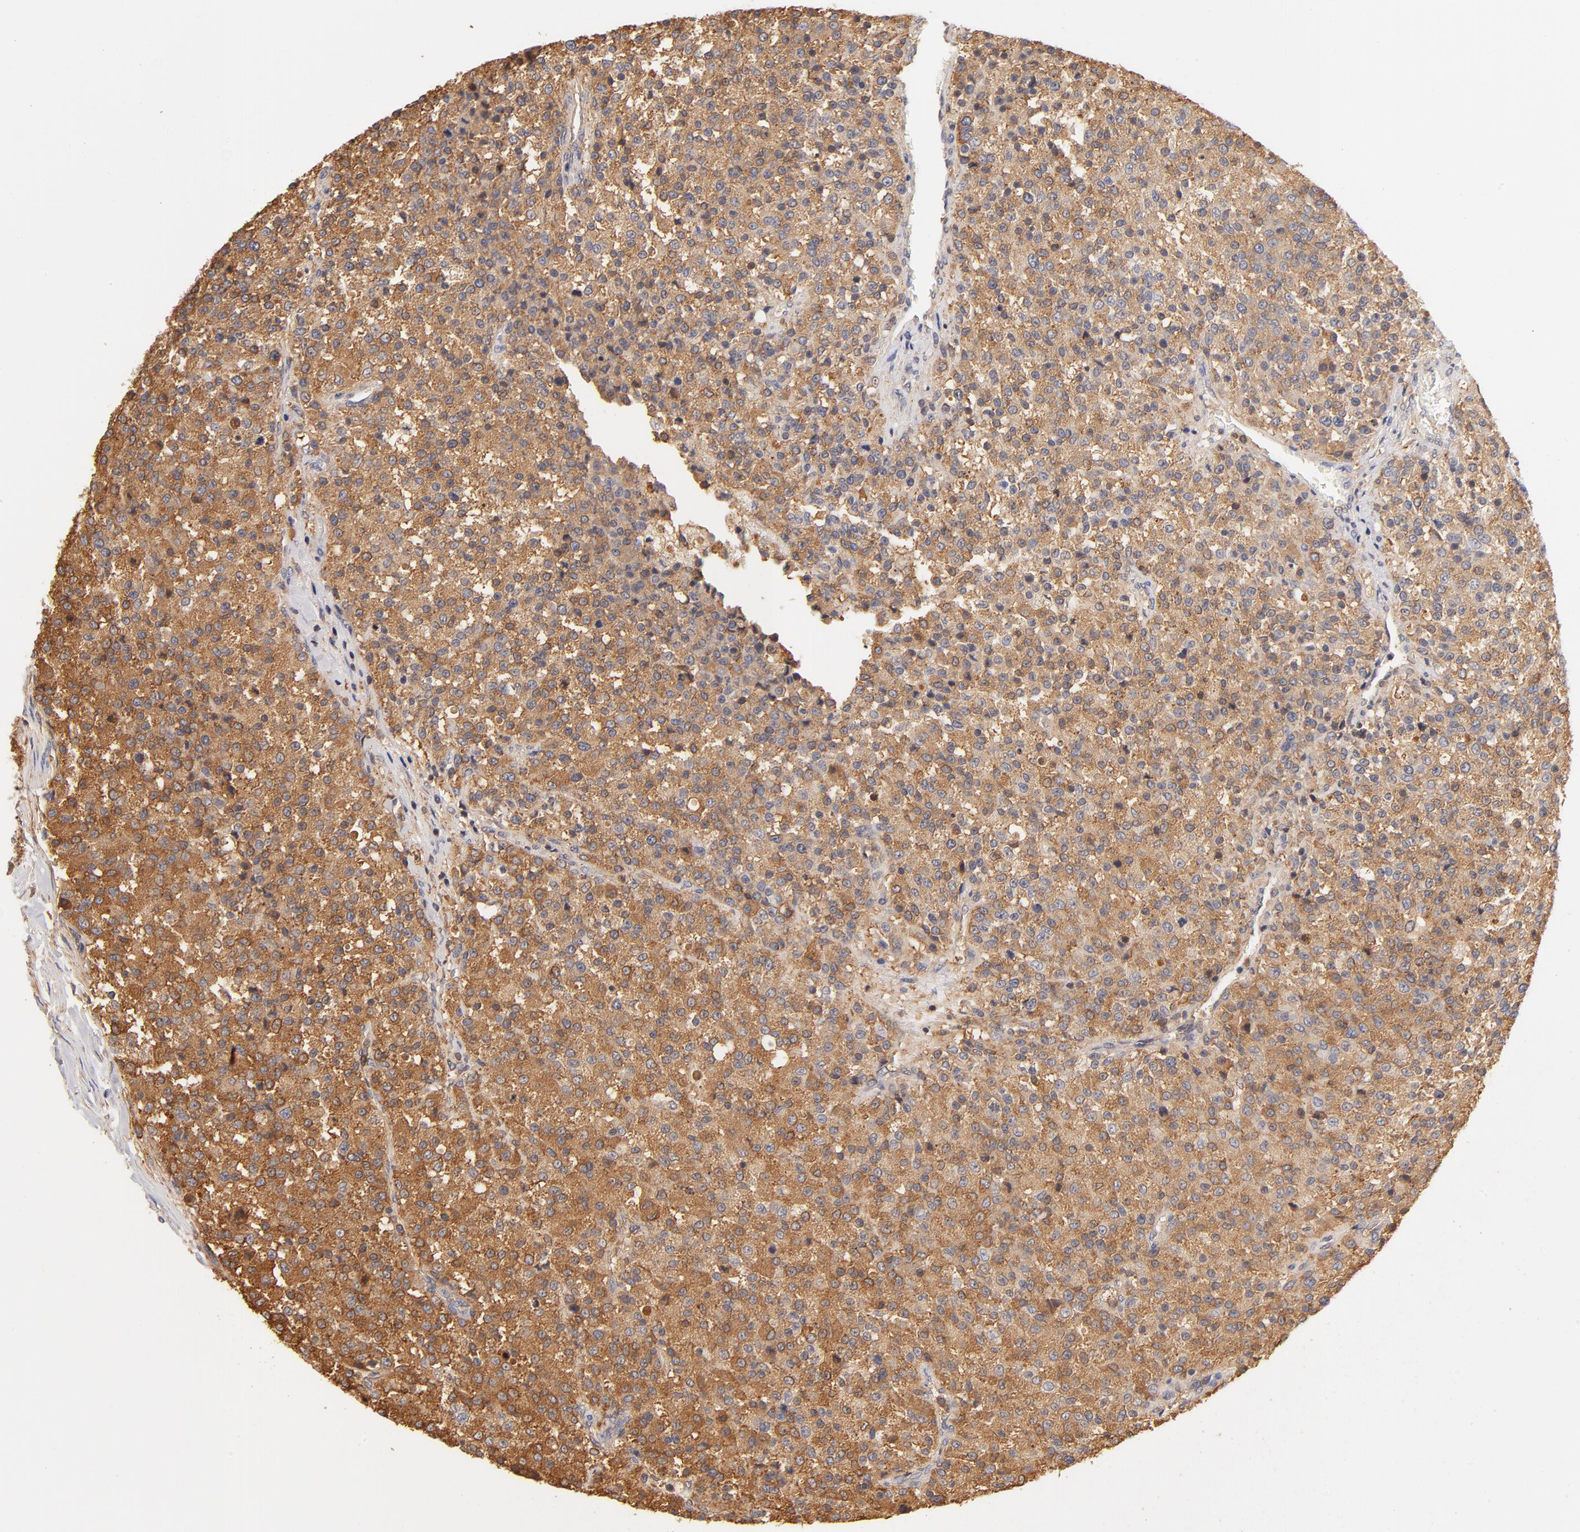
{"staining": {"intensity": "strong", "quantity": ">75%", "location": "cytoplasmic/membranous"}, "tissue": "testis cancer", "cell_type": "Tumor cells", "image_type": "cancer", "snomed": [{"axis": "morphology", "description": "Seminoma, NOS"}, {"axis": "topography", "description": "Testis"}], "caption": "Immunohistochemical staining of human seminoma (testis) reveals strong cytoplasmic/membranous protein expression in approximately >75% of tumor cells.", "gene": "FCMR", "patient": {"sex": "male", "age": 59}}